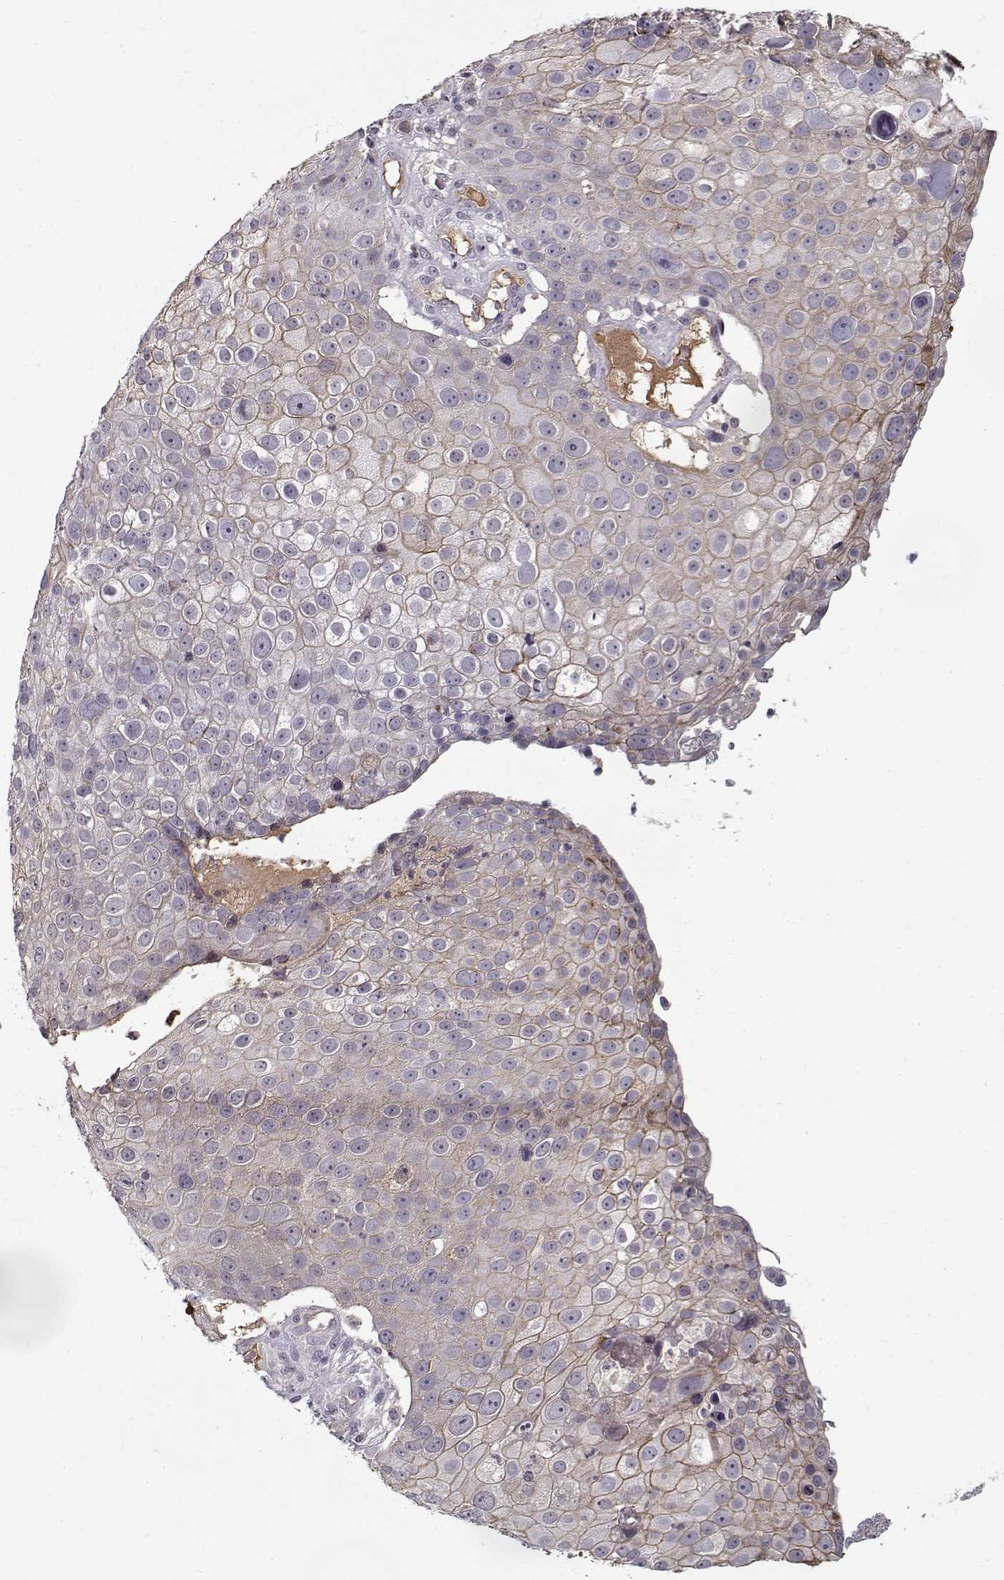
{"staining": {"intensity": "negative", "quantity": "none", "location": "none"}, "tissue": "skin cancer", "cell_type": "Tumor cells", "image_type": "cancer", "snomed": [{"axis": "morphology", "description": "Squamous cell carcinoma, NOS"}, {"axis": "topography", "description": "Skin"}], "caption": "Immunohistochemistry micrograph of human skin cancer (squamous cell carcinoma) stained for a protein (brown), which demonstrates no expression in tumor cells.", "gene": "AFM", "patient": {"sex": "male", "age": 71}}